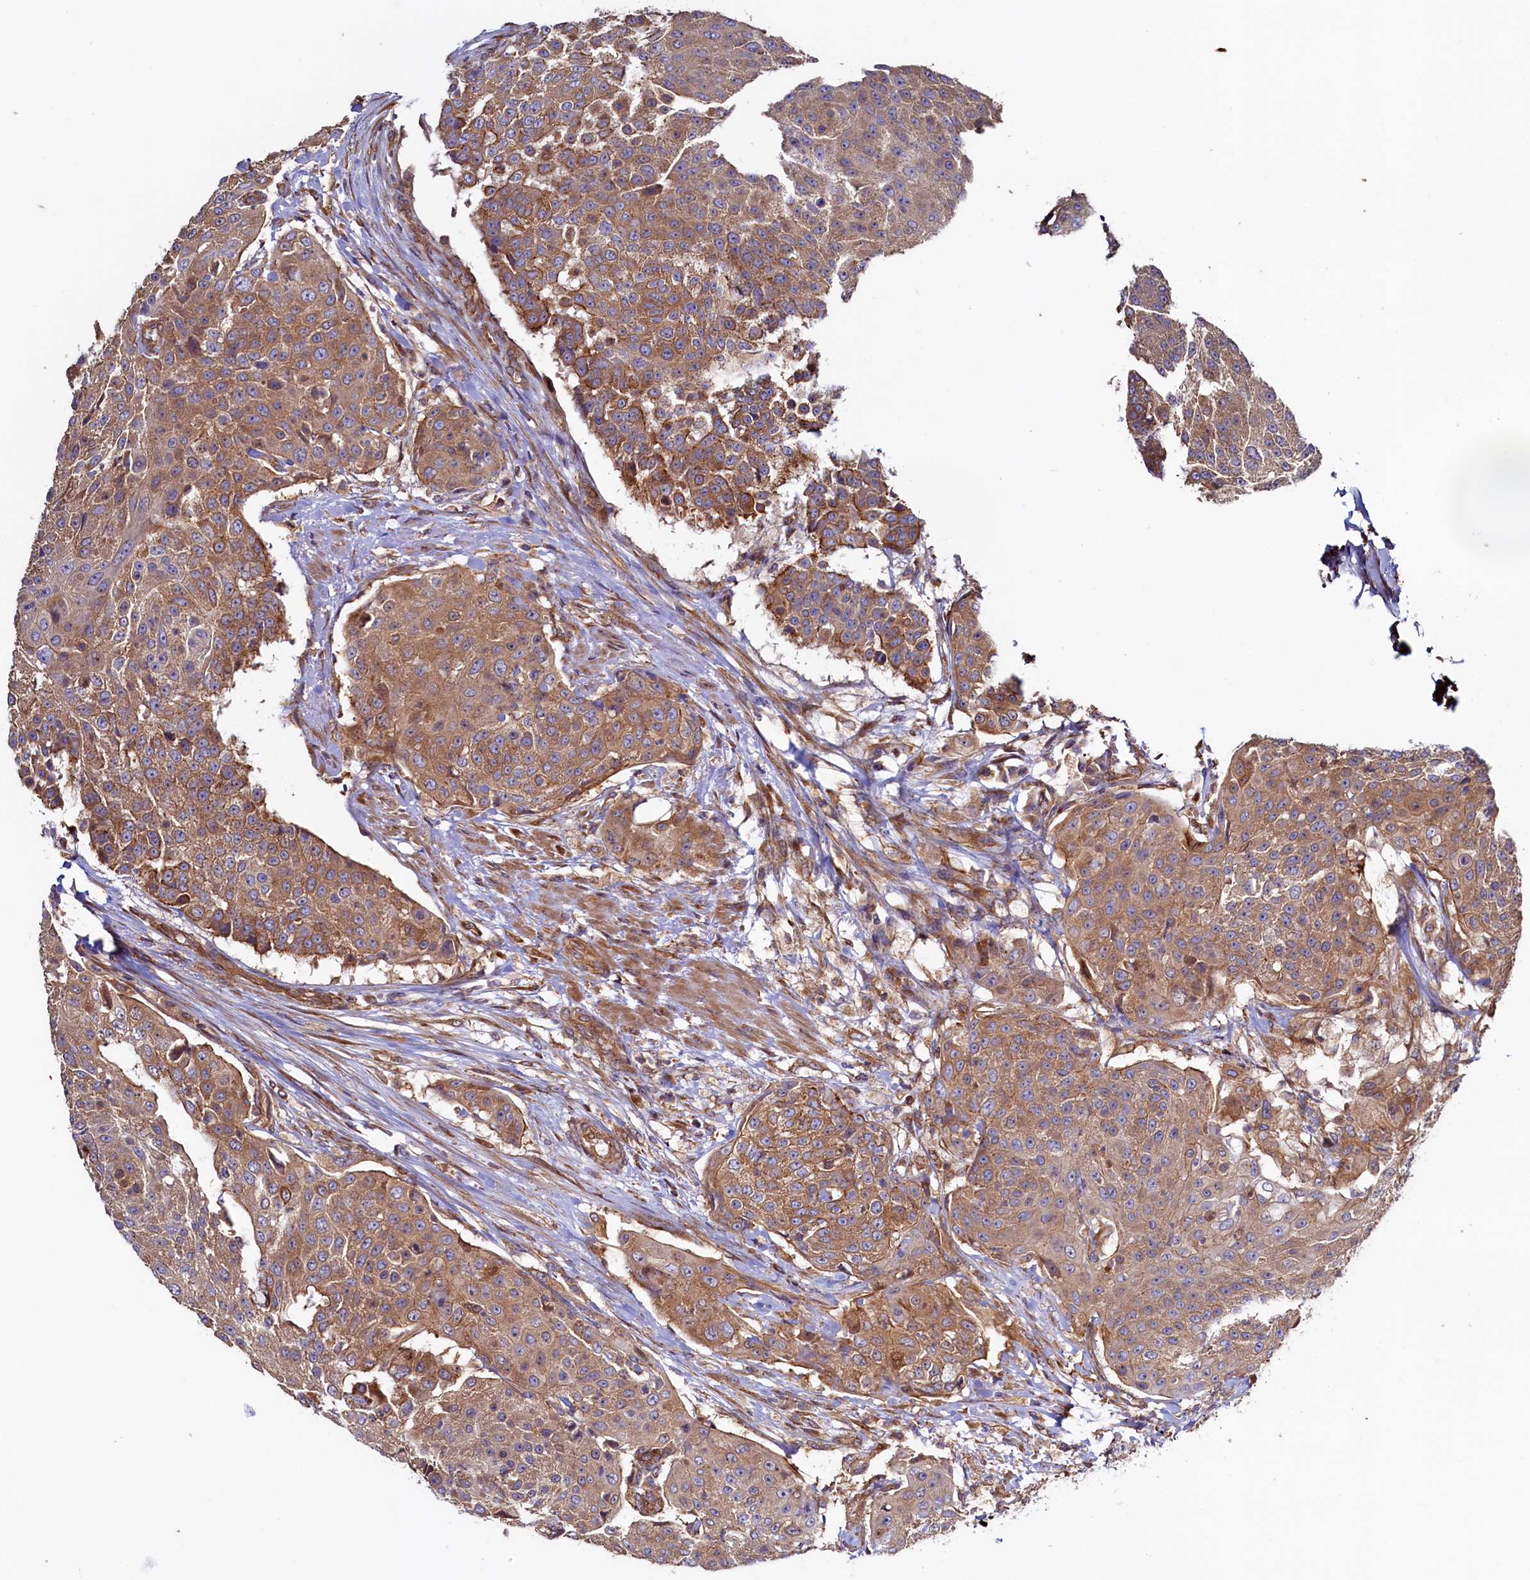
{"staining": {"intensity": "moderate", "quantity": ">75%", "location": "cytoplasmic/membranous"}, "tissue": "urothelial cancer", "cell_type": "Tumor cells", "image_type": "cancer", "snomed": [{"axis": "morphology", "description": "Urothelial carcinoma, High grade"}, {"axis": "topography", "description": "Urinary bladder"}], "caption": "Immunohistochemical staining of urothelial cancer shows medium levels of moderate cytoplasmic/membranous protein expression in approximately >75% of tumor cells. (Brightfield microscopy of DAB IHC at high magnification).", "gene": "ATXN2L", "patient": {"sex": "female", "age": 63}}